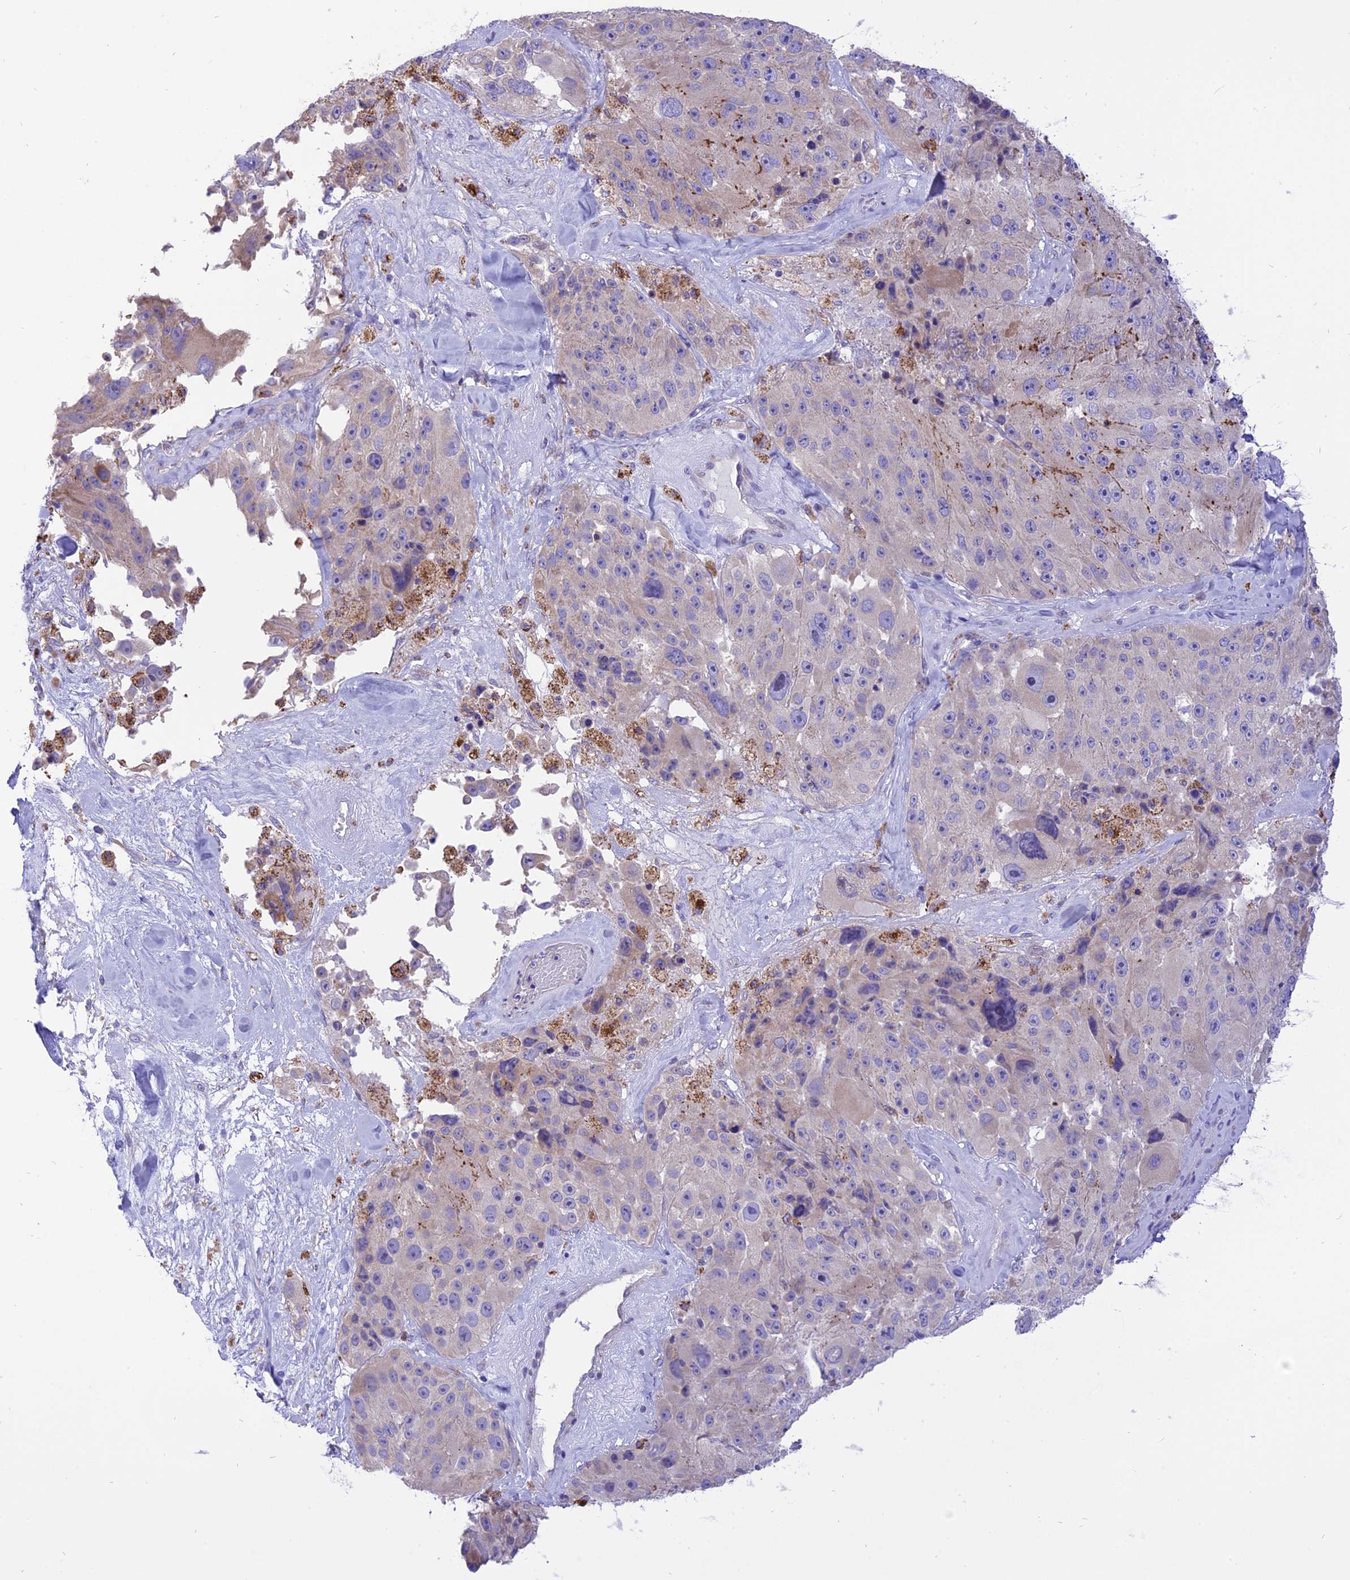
{"staining": {"intensity": "negative", "quantity": "none", "location": "none"}, "tissue": "melanoma", "cell_type": "Tumor cells", "image_type": "cancer", "snomed": [{"axis": "morphology", "description": "Malignant melanoma, Metastatic site"}, {"axis": "topography", "description": "Lymph node"}], "caption": "A micrograph of melanoma stained for a protein shows no brown staining in tumor cells.", "gene": "ARMCX6", "patient": {"sex": "male", "age": 62}}